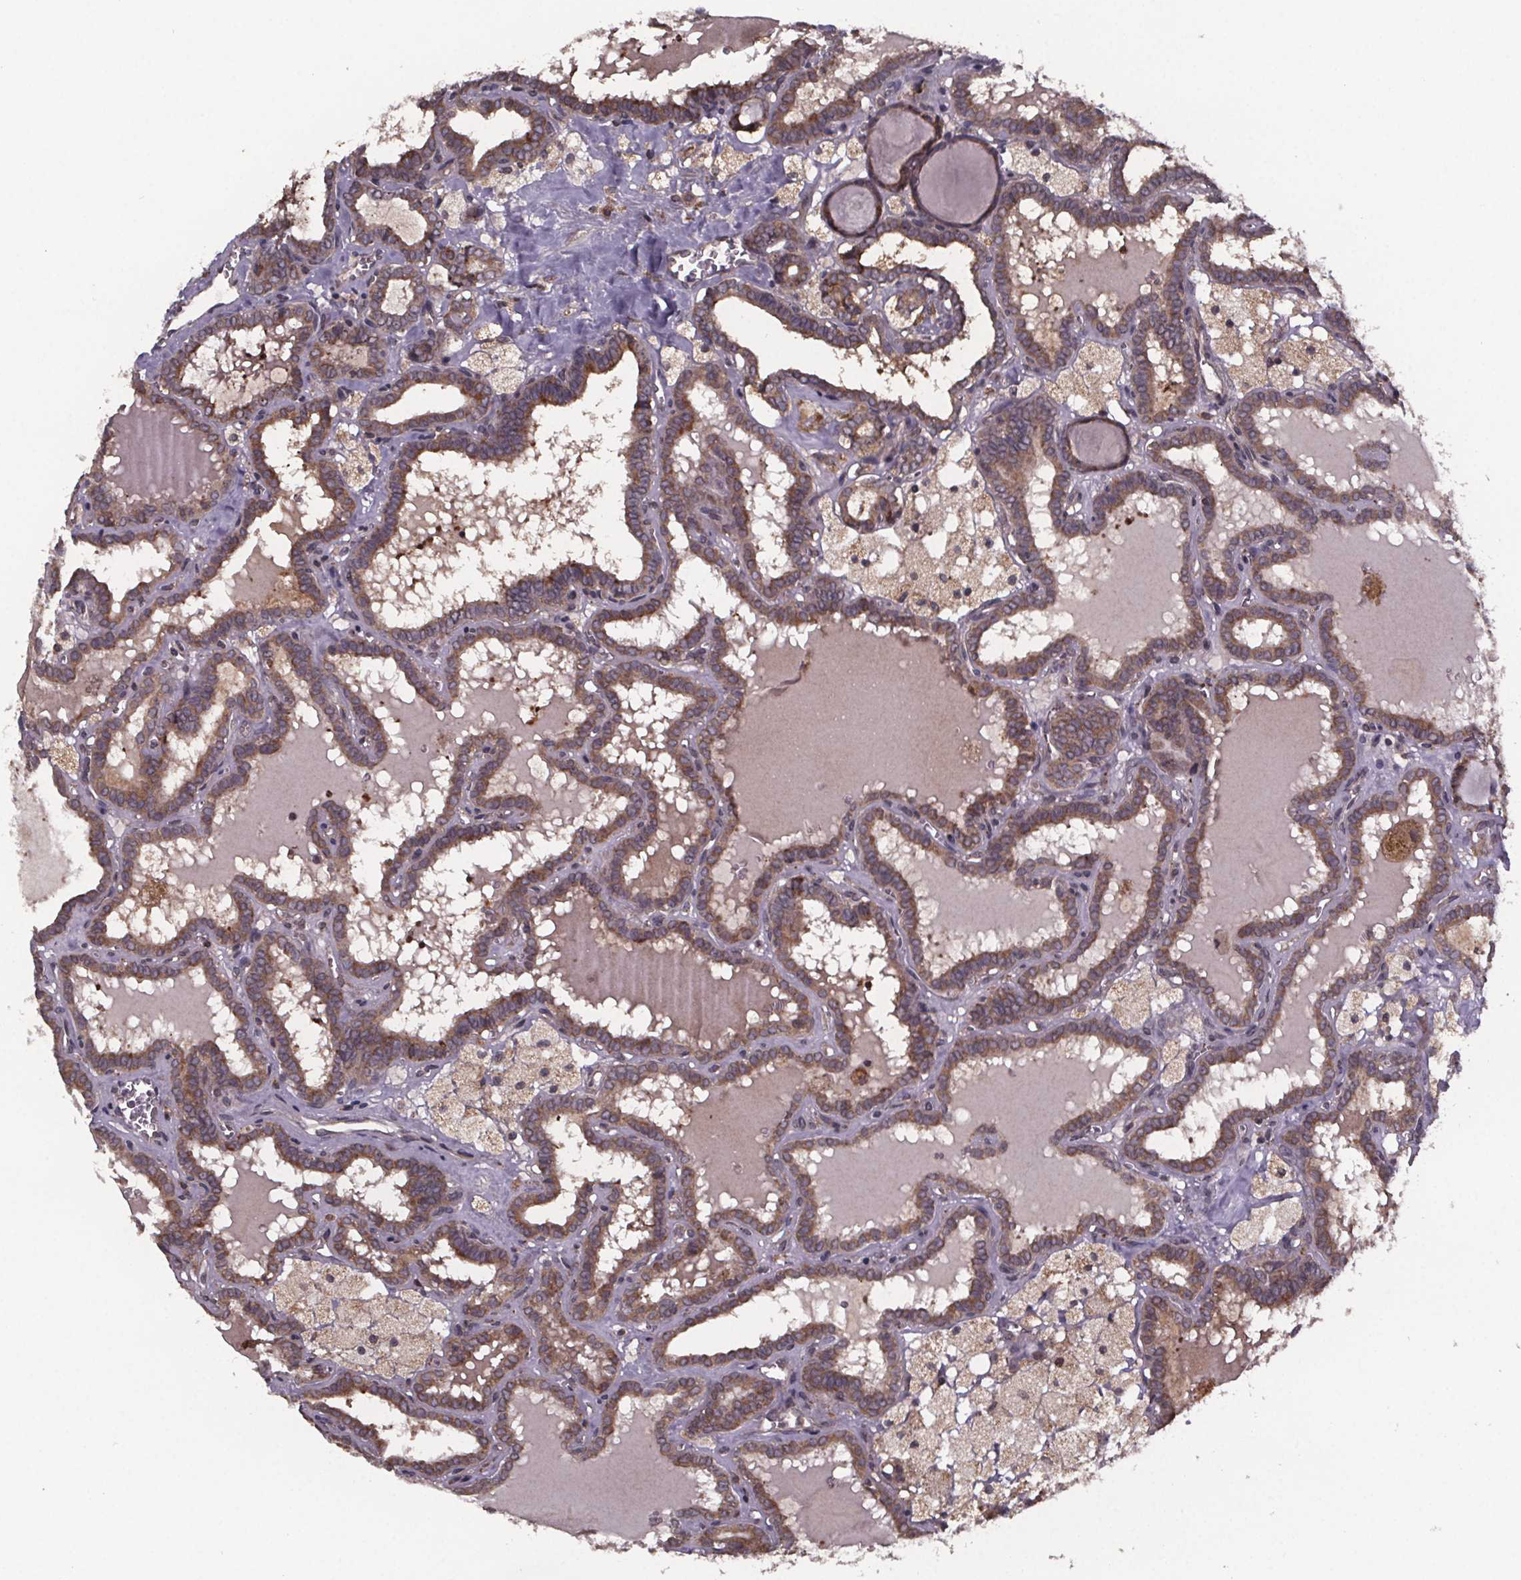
{"staining": {"intensity": "moderate", "quantity": ">75%", "location": "cytoplasmic/membranous"}, "tissue": "thyroid cancer", "cell_type": "Tumor cells", "image_type": "cancer", "snomed": [{"axis": "morphology", "description": "Papillary adenocarcinoma, NOS"}, {"axis": "topography", "description": "Thyroid gland"}], "caption": "IHC (DAB (3,3'-diaminobenzidine)) staining of human thyroid papillary adenocarcinoma shows moderate cytoplasmic/membranous protein expression in about >75% of tumor cells.", "gene": "SAT1", "patient": {"sex": "female", "age": 39}}